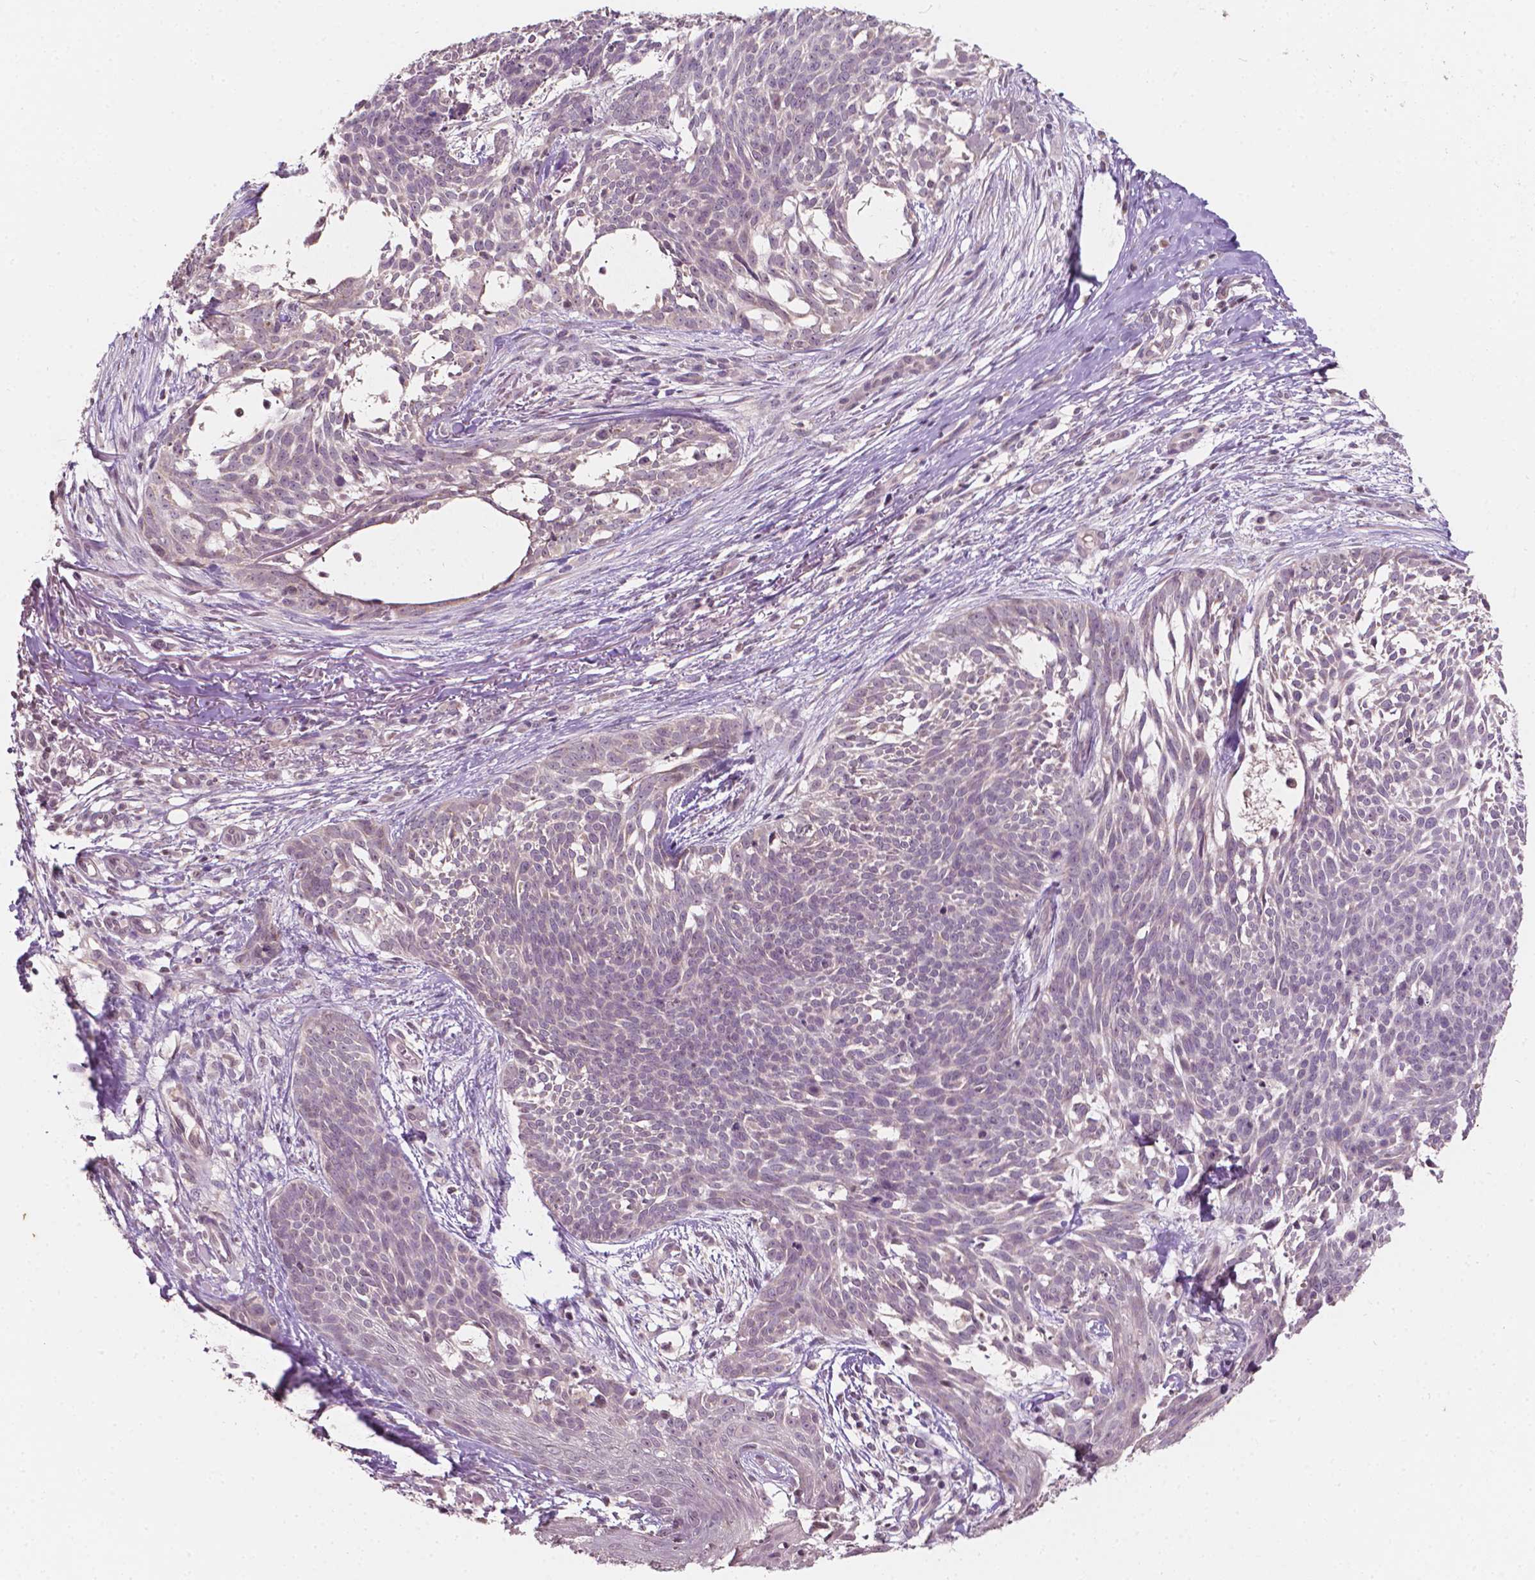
{"staining": {"intensity": "negative", "quantity": "none", "location": "none"}, "tissue": "skin cancer", "cell_type": "Tumor cells", "image_type": "cancer", "snomed": [{"axis": "morphology", "description": "Basal cell carcinoma"}, {"axis": "topography", "description": "Skin"}], "caption": "IHC image of human skin cancer stained for a protein (brown), which displays no staining in tumor cells. Brightfield microscopy of immunohistochemistry (IHC) stained with DAB (3,3'-diaminobenzidine) (brown) and hematoxylin (blue), captured at high magnification.", "gene": "NOS1AP", "patient": {"sex": "male", "age": 88}}